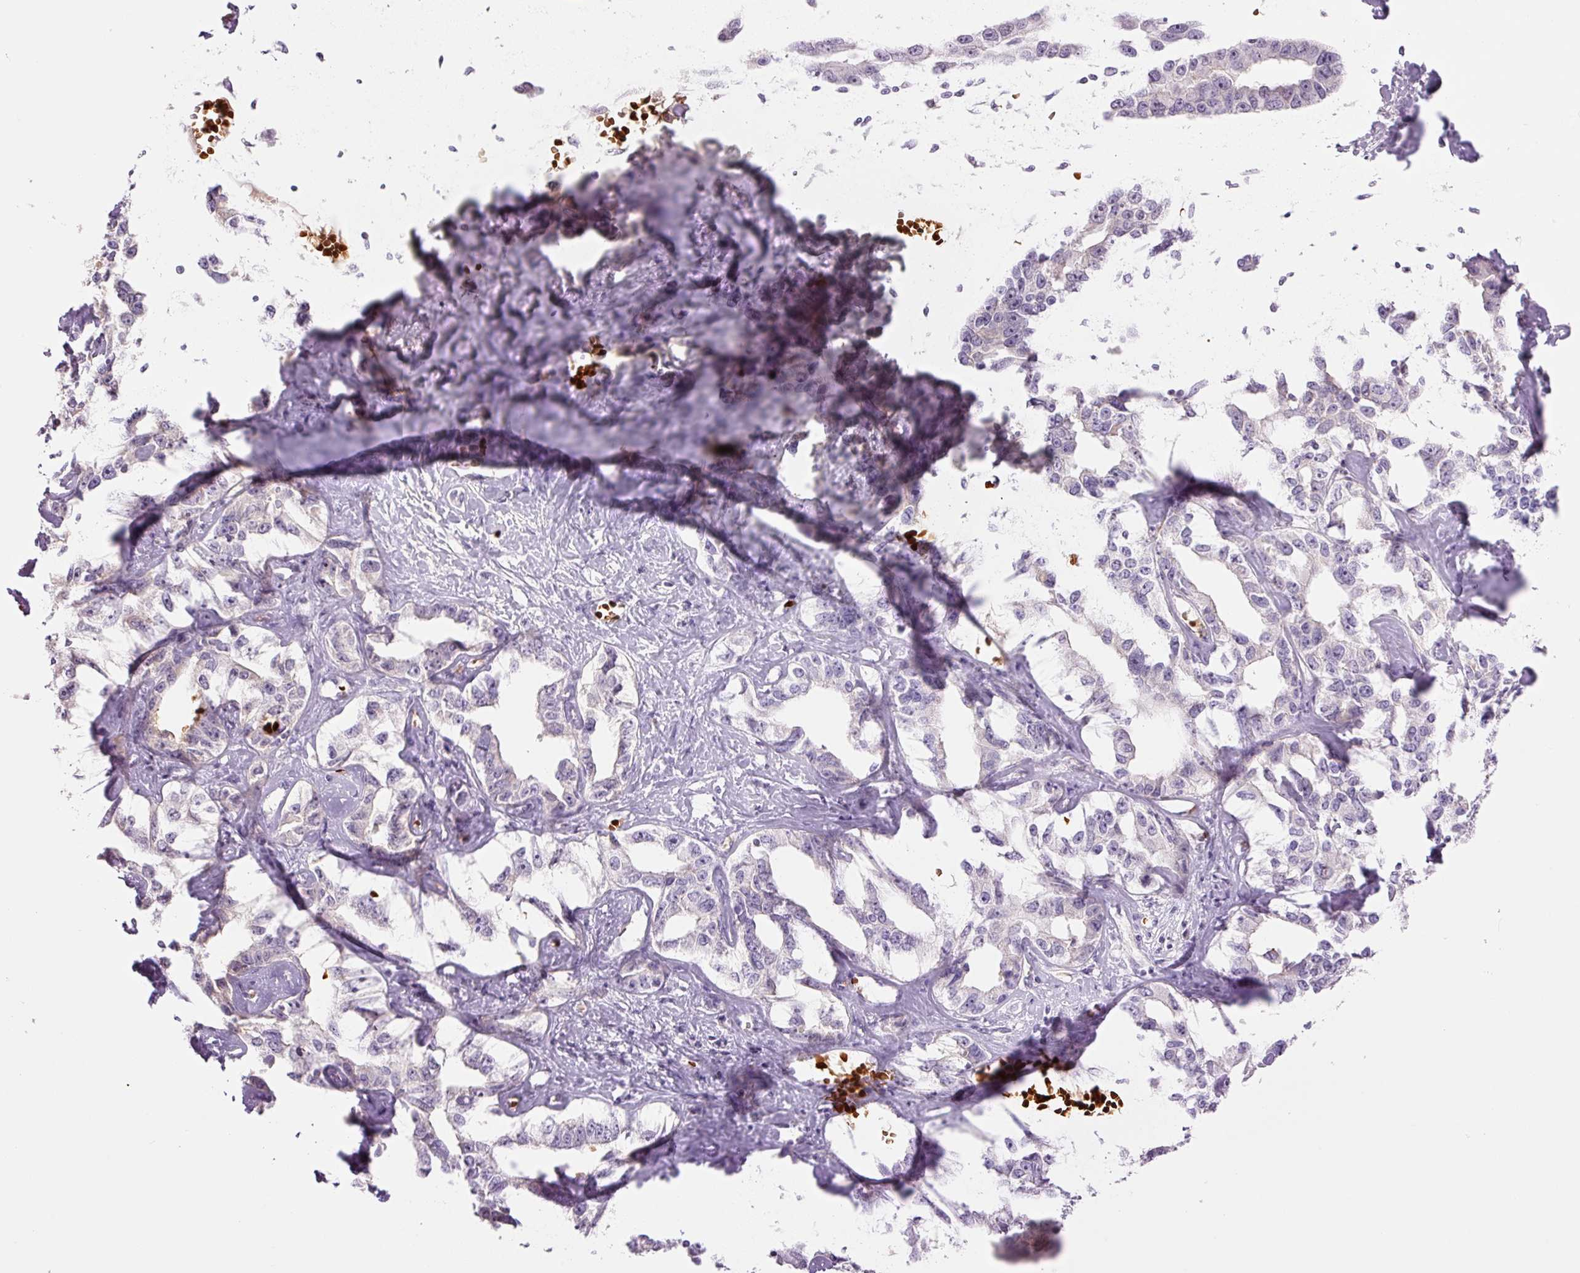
{"staining": {"intensity": "negative", "quantity": "none", "location": "none"}, "tissue": "liver cancer", "cell_type": "Tumor cells", "image_type": "cancer", "snomed": [{"axis": "morphology", "description": "Cholangiocarcinoma"}, {"axis": "topography", "description": "Liver"}], "caption": "Tumor cells show no significant protein expression in liver cancer (cholangiocarcinoma).", "gene": "LY6G6D", "patient": {"sex": "male", "age": 59}}